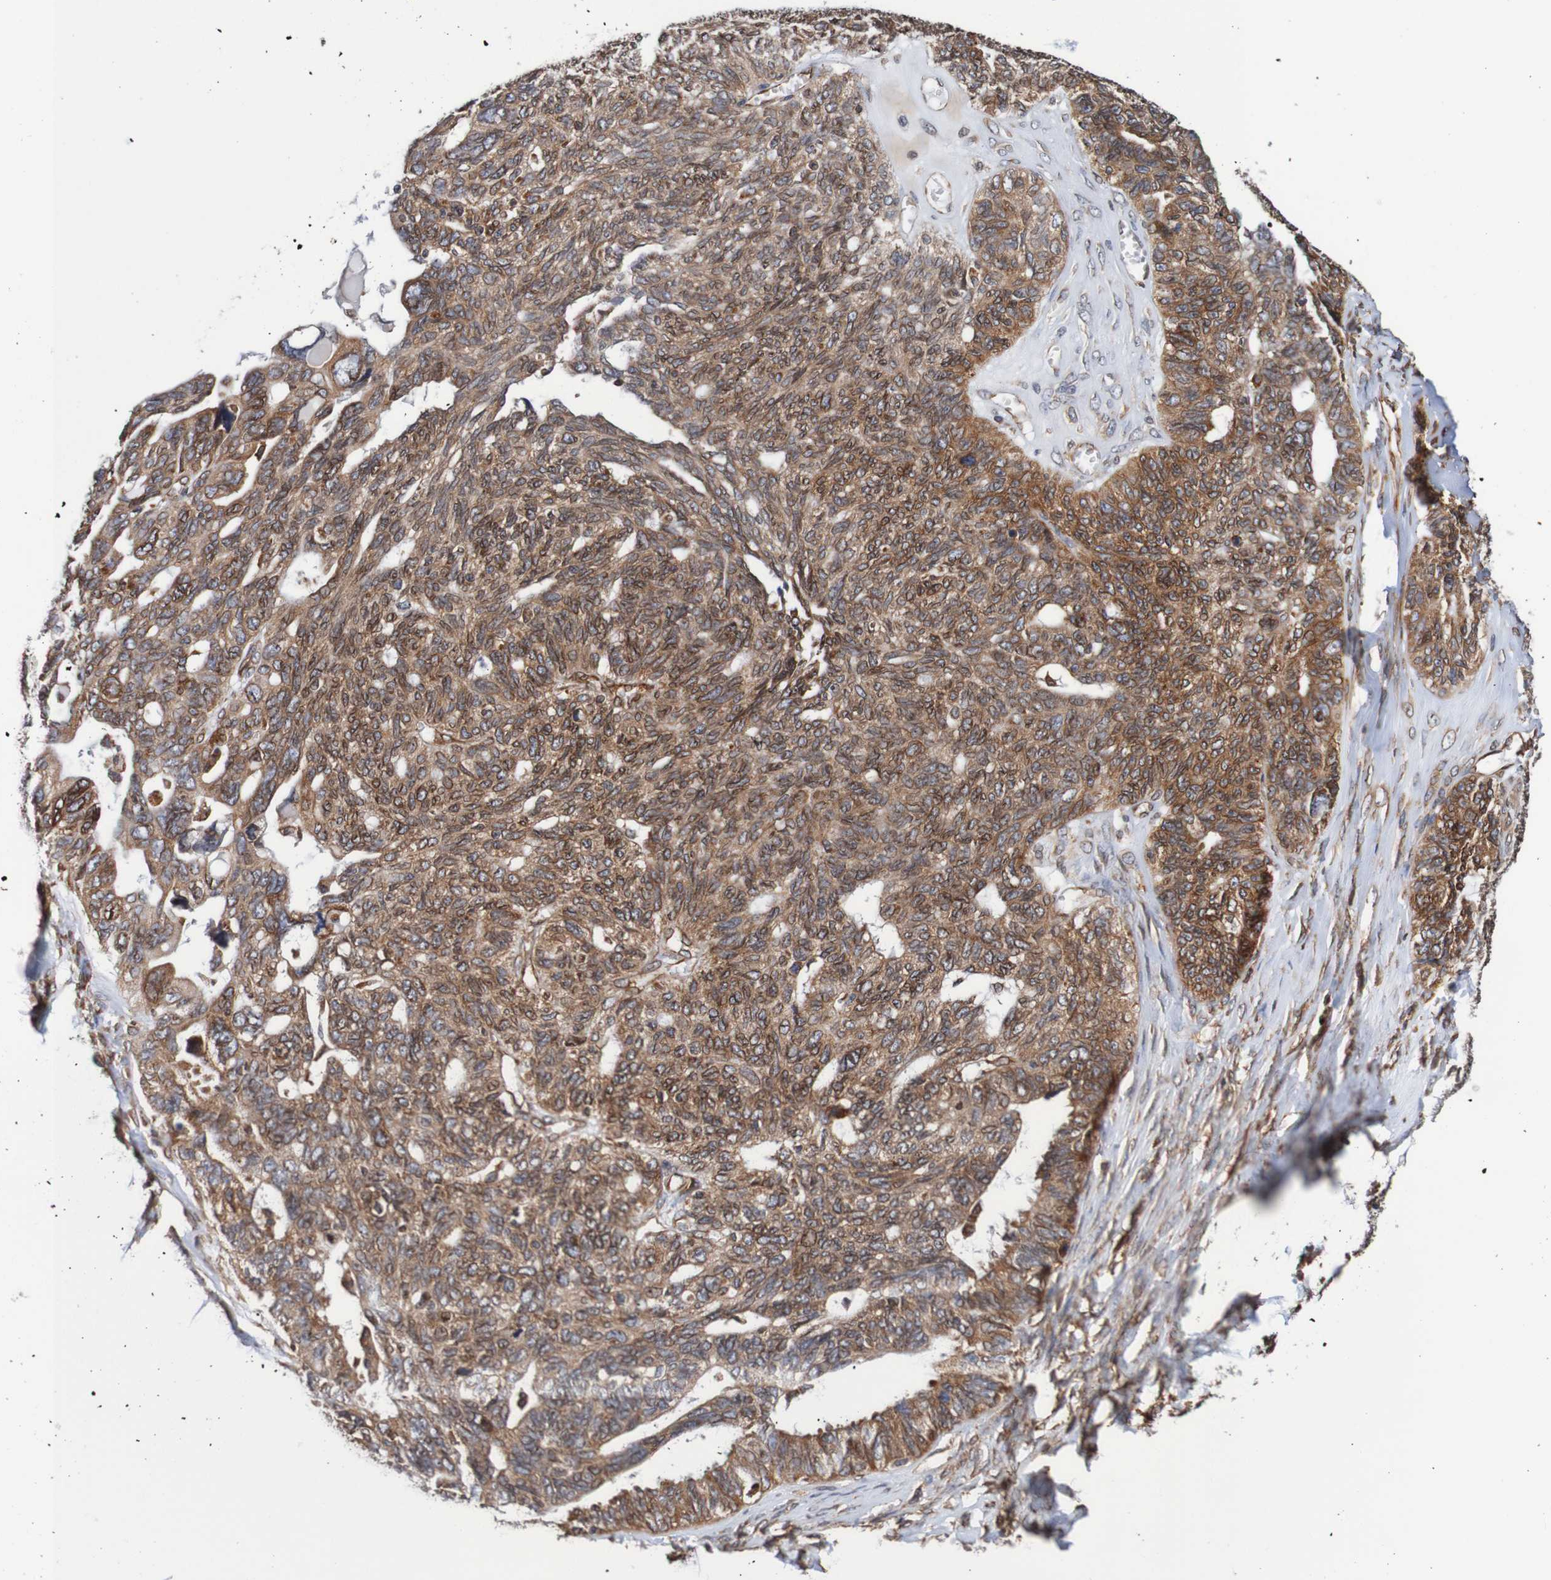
{"staining": {"intensity": "moderate", "quantity": ">75%", "location": "cytoplasmic/membranous,nuclear"}, "tissue": "ovarian cancer", "cell_type": "Tumor cells", "image_type": "cancer", "snomed": [{"axis": "morphology", "description": "Cystadenocarcinoma, serous, NOS"}, {"axis": "topography", "description": "Ovary"}], "caption": "This photomicrograph demonstrates immunohistochemistry (IHC) staining of serous cystadenocarcinoma (ovarian), with medium moderate cytoplasmic/membranous and nuclear positivity in about >75% of tumor cells.", "gene": "TMEM109", "patient": {"sex": "female", "age": 79}}